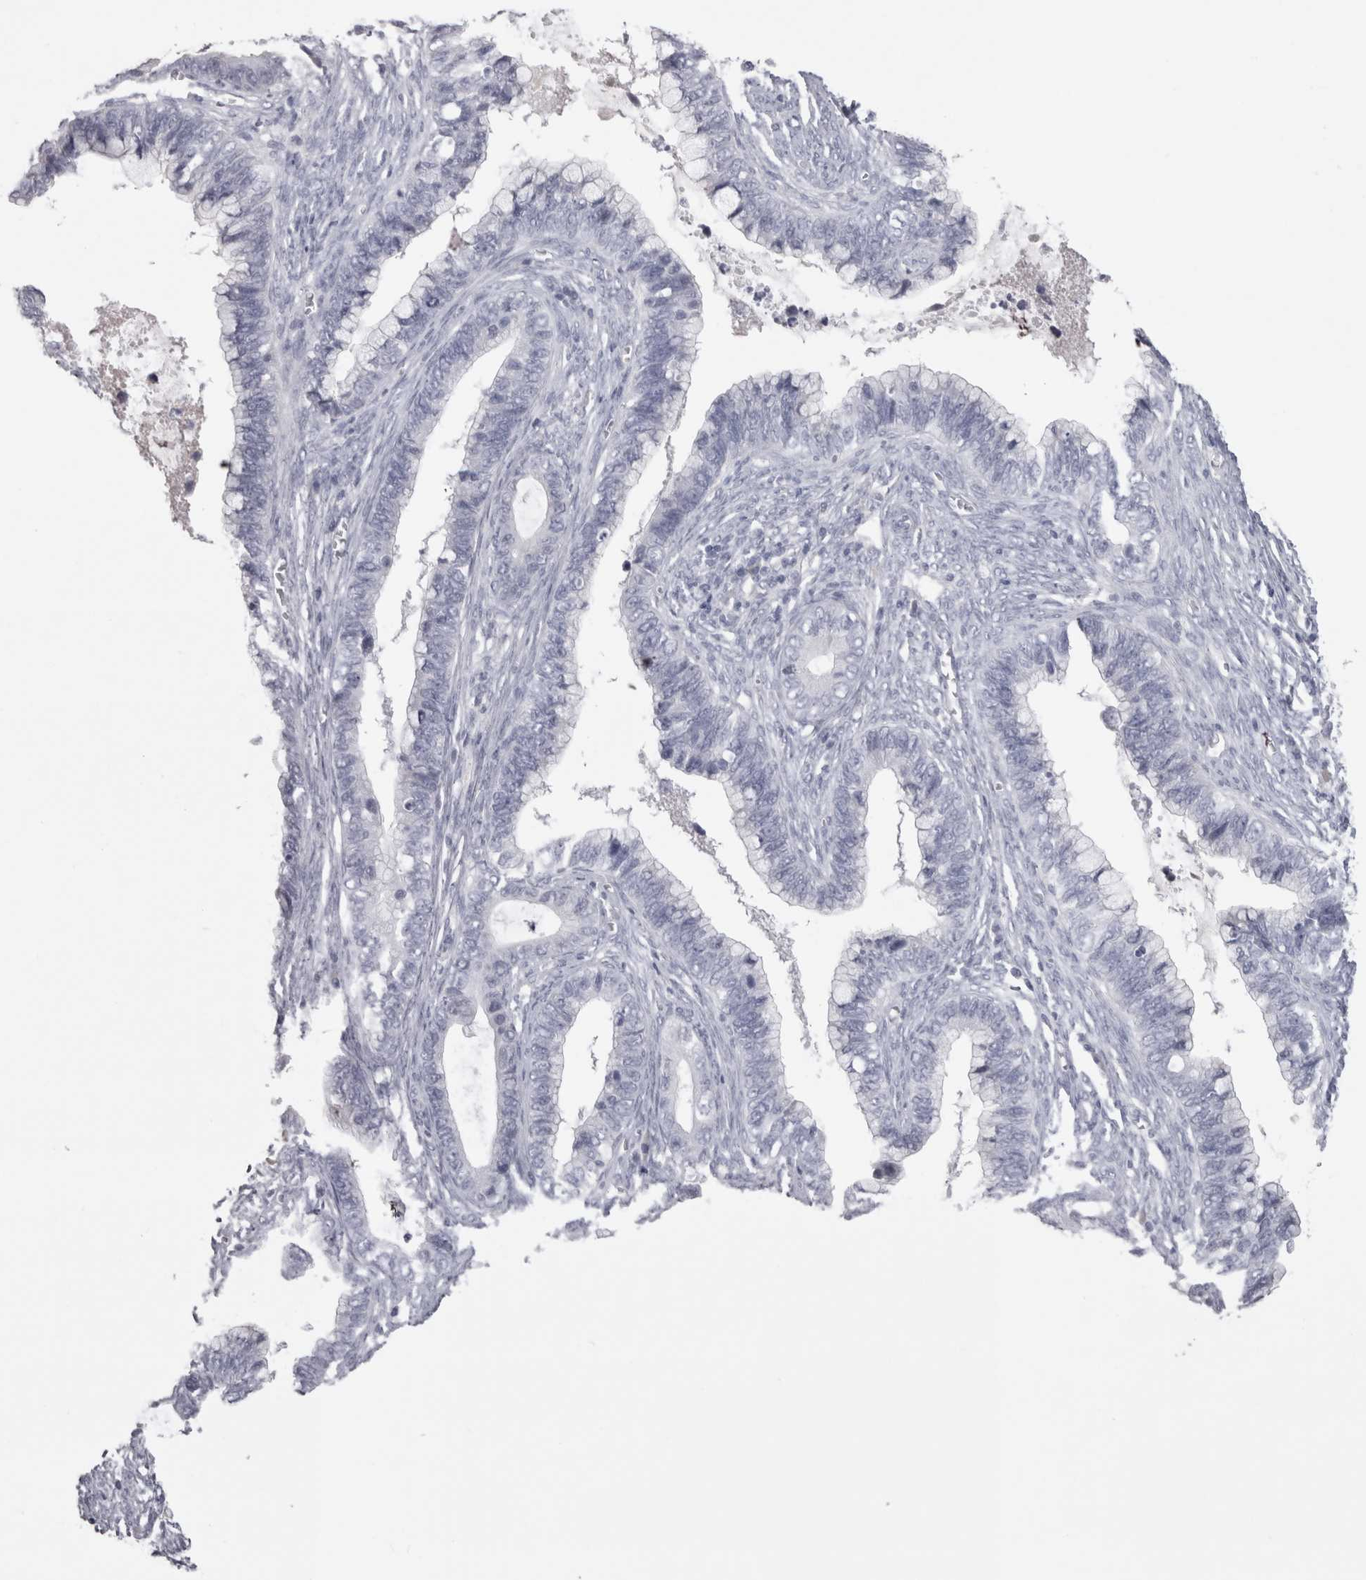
{"staining": {"intensity": "negative", "quantity": "none", "location": "none"}, "tissue": "cervical cancer", "cell_type": "Tumor cells", "image_type": "cancer", "snomed": [{"axis": "morphology", "description": "Adenocarcinoma, NOS"}, {"axis": "topography", "description": "Cervix"}], "caption": "Tumor cells show no significant staining in adenocarcinoma (cervical).", "gene": "SAA4", "patient": {"sex": "female", "age": 44}}